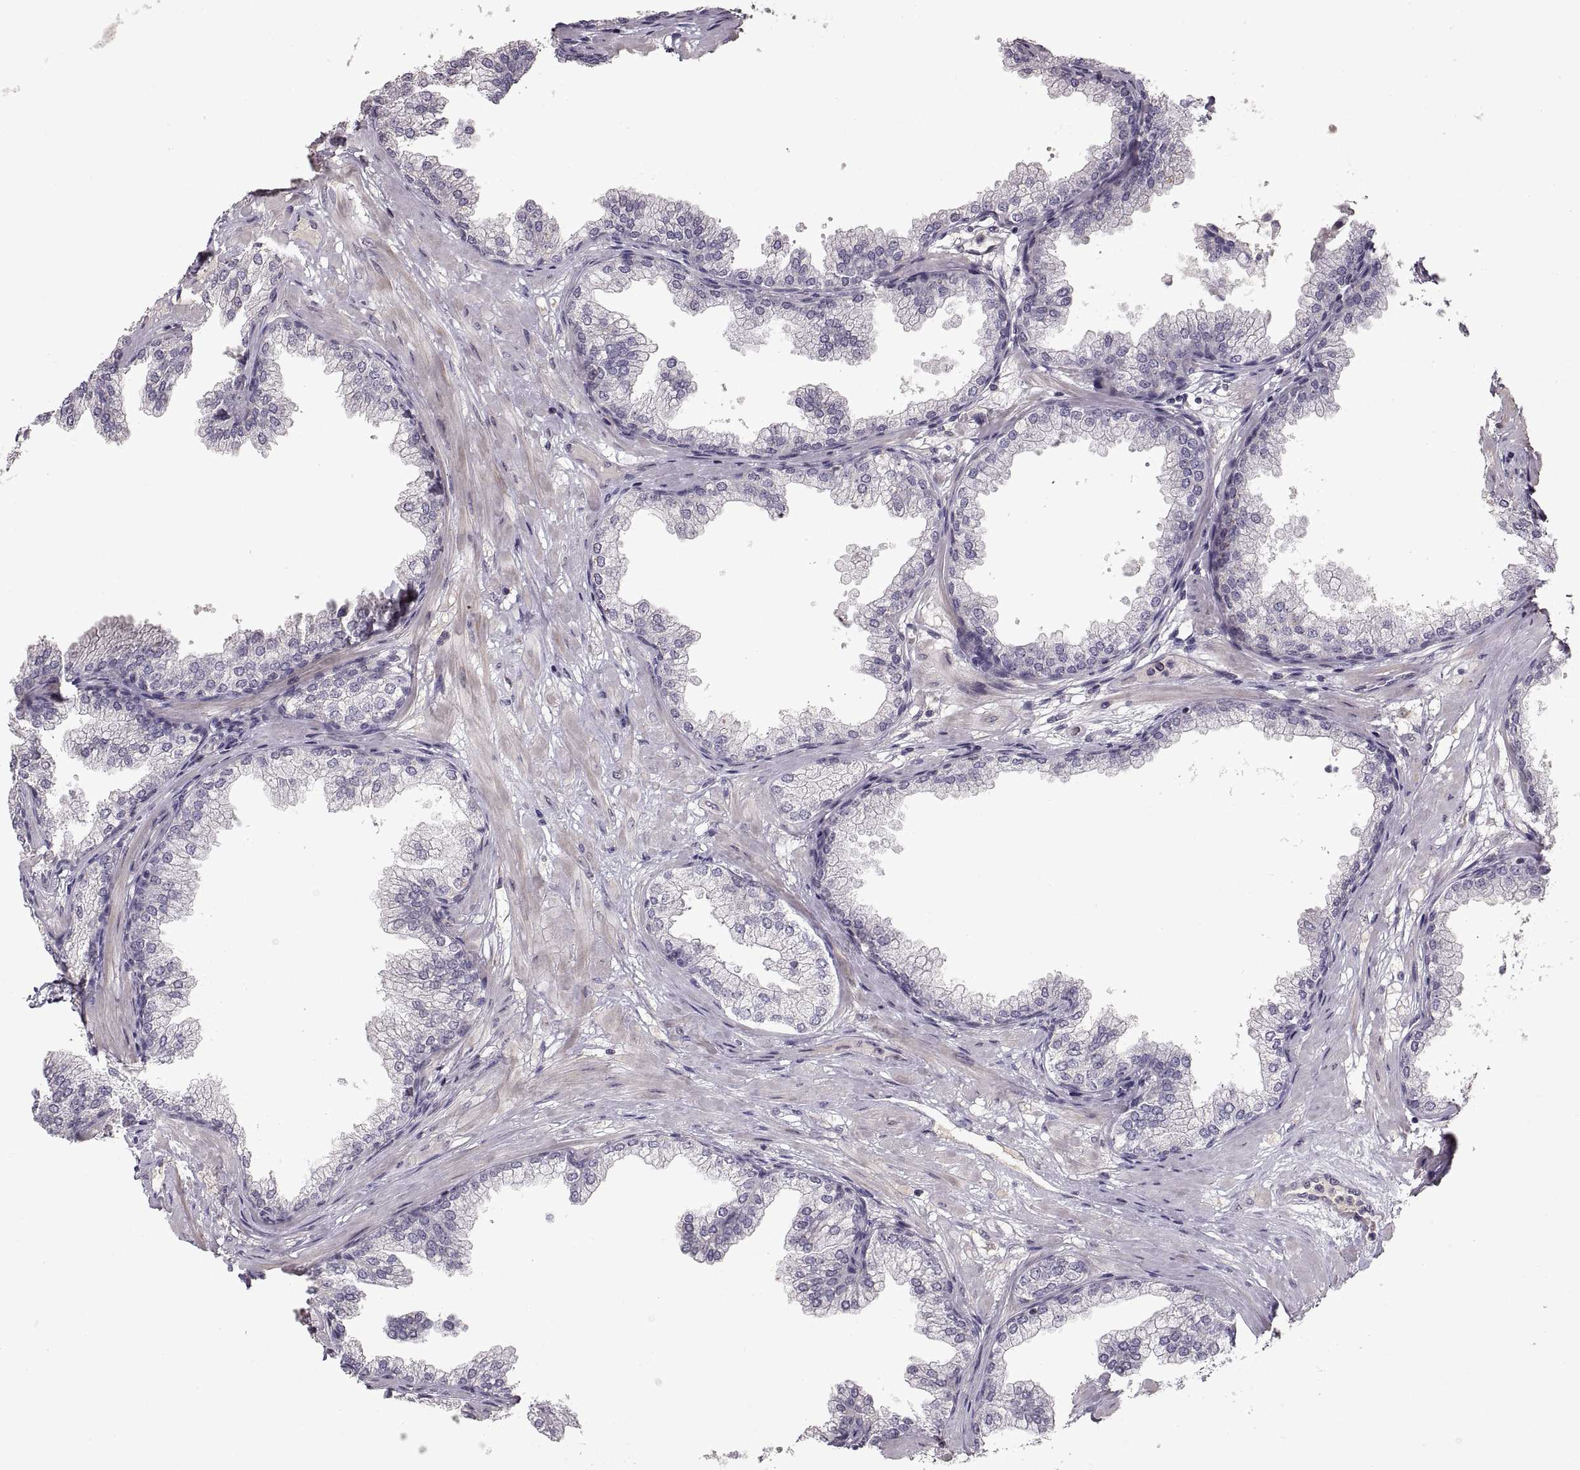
{"staining": {"intensity": "negative", "quantity": "none", "location": "none"}, "tissue": "prostate", "cell_type": "Glandular cells", "image_type": "normal", "snomed": [{"axis": "morphology", "description": "Normal tissue, NOS"}, {"axis": "topography", "description": "Prostate"}], "caption": "This is an immunohistochemistry image of normal human prostate. There is no positivity in glandular cells.", "gene": "ADAM11", "patient": {"sex": "male", "age": 37}}